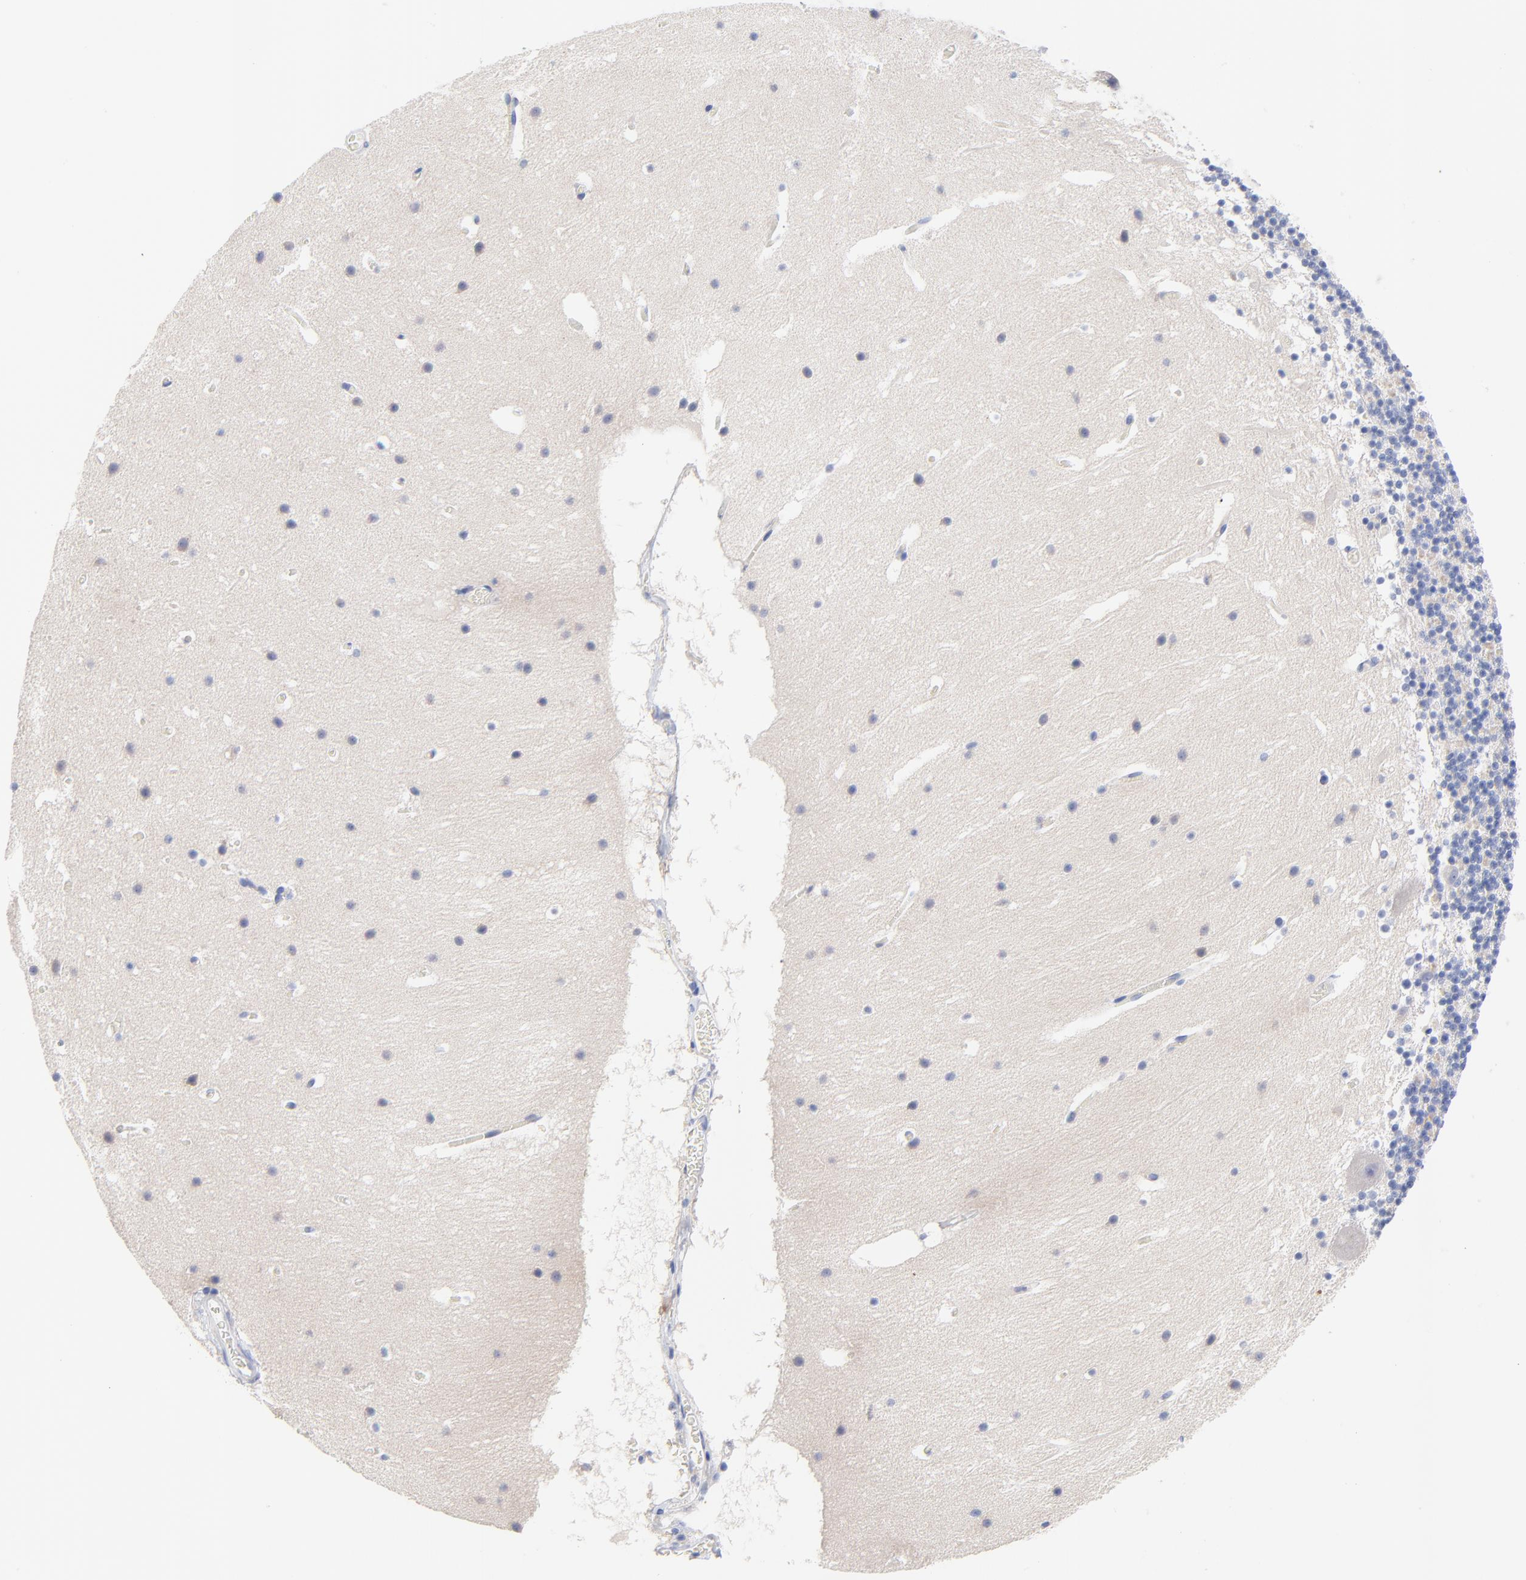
{"staining": {"intensity": "negative", "quantity": "none", "location": "none"}, "tissue": "cerebellum", "cell_type": "Cells in granular layer", "image_type": "normal", "snomed": [{"axis": "morphology", "description": "Normal tissue, NOS"}, {"axis": "topography", "description": "Cerebellum"}], "caption": "High magnification brightfield microscopy of unremarkable cerebellum stained with DAB (3,3'-diaminobenzidine) (brown) and counterstained with hematoxylin (blue): cells in granular layer show no significant staining. (Brightfield microscopy of DAB IHC at high magnification).", "gene": "FBXO10", "patient": {"sex": "male", "age": 45}}